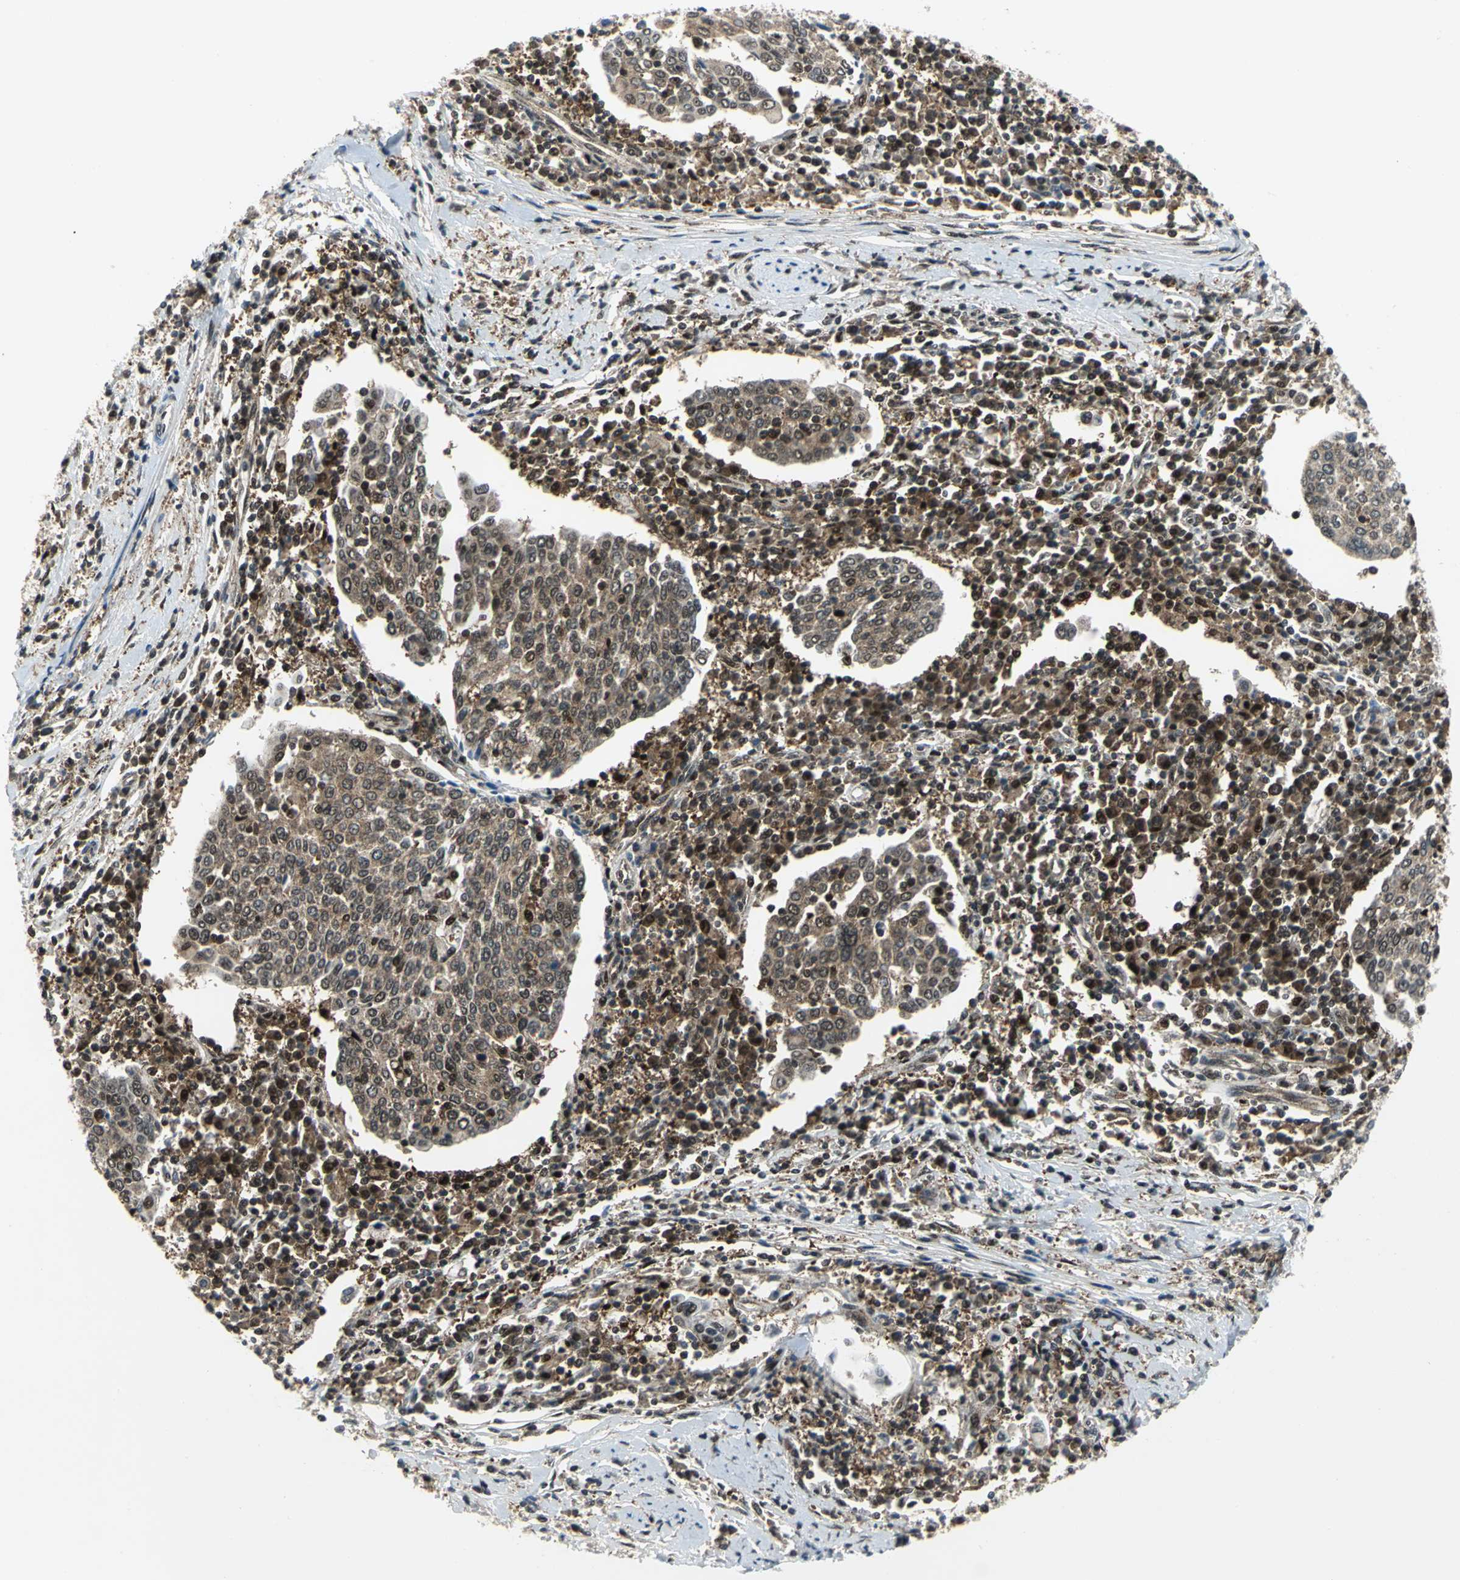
{"staining": {"intensity": "moderate", "quantity": "25%-75%", "location": "cytoplasmic/membranous,nuclear"}, "tissue": "cervical cancer", "cell_type": "Tumor cells", "image_type": "cancer", "snomed": [{"axis": "morphology", "description": "Squamous cell carcinoma, NOS"}, {"axis": "topography", "description": "Cervix"}], "caption": "Squamous cell carcinoma (cervical) was stained to show a protein in brown. There is medium levels of moderate cytoplasmic/membranous and nuclear expression in approximately 25%-75% of tumor cells.", "gene": "PSMA4", "patient": {"sex": "female", "age": 40}}